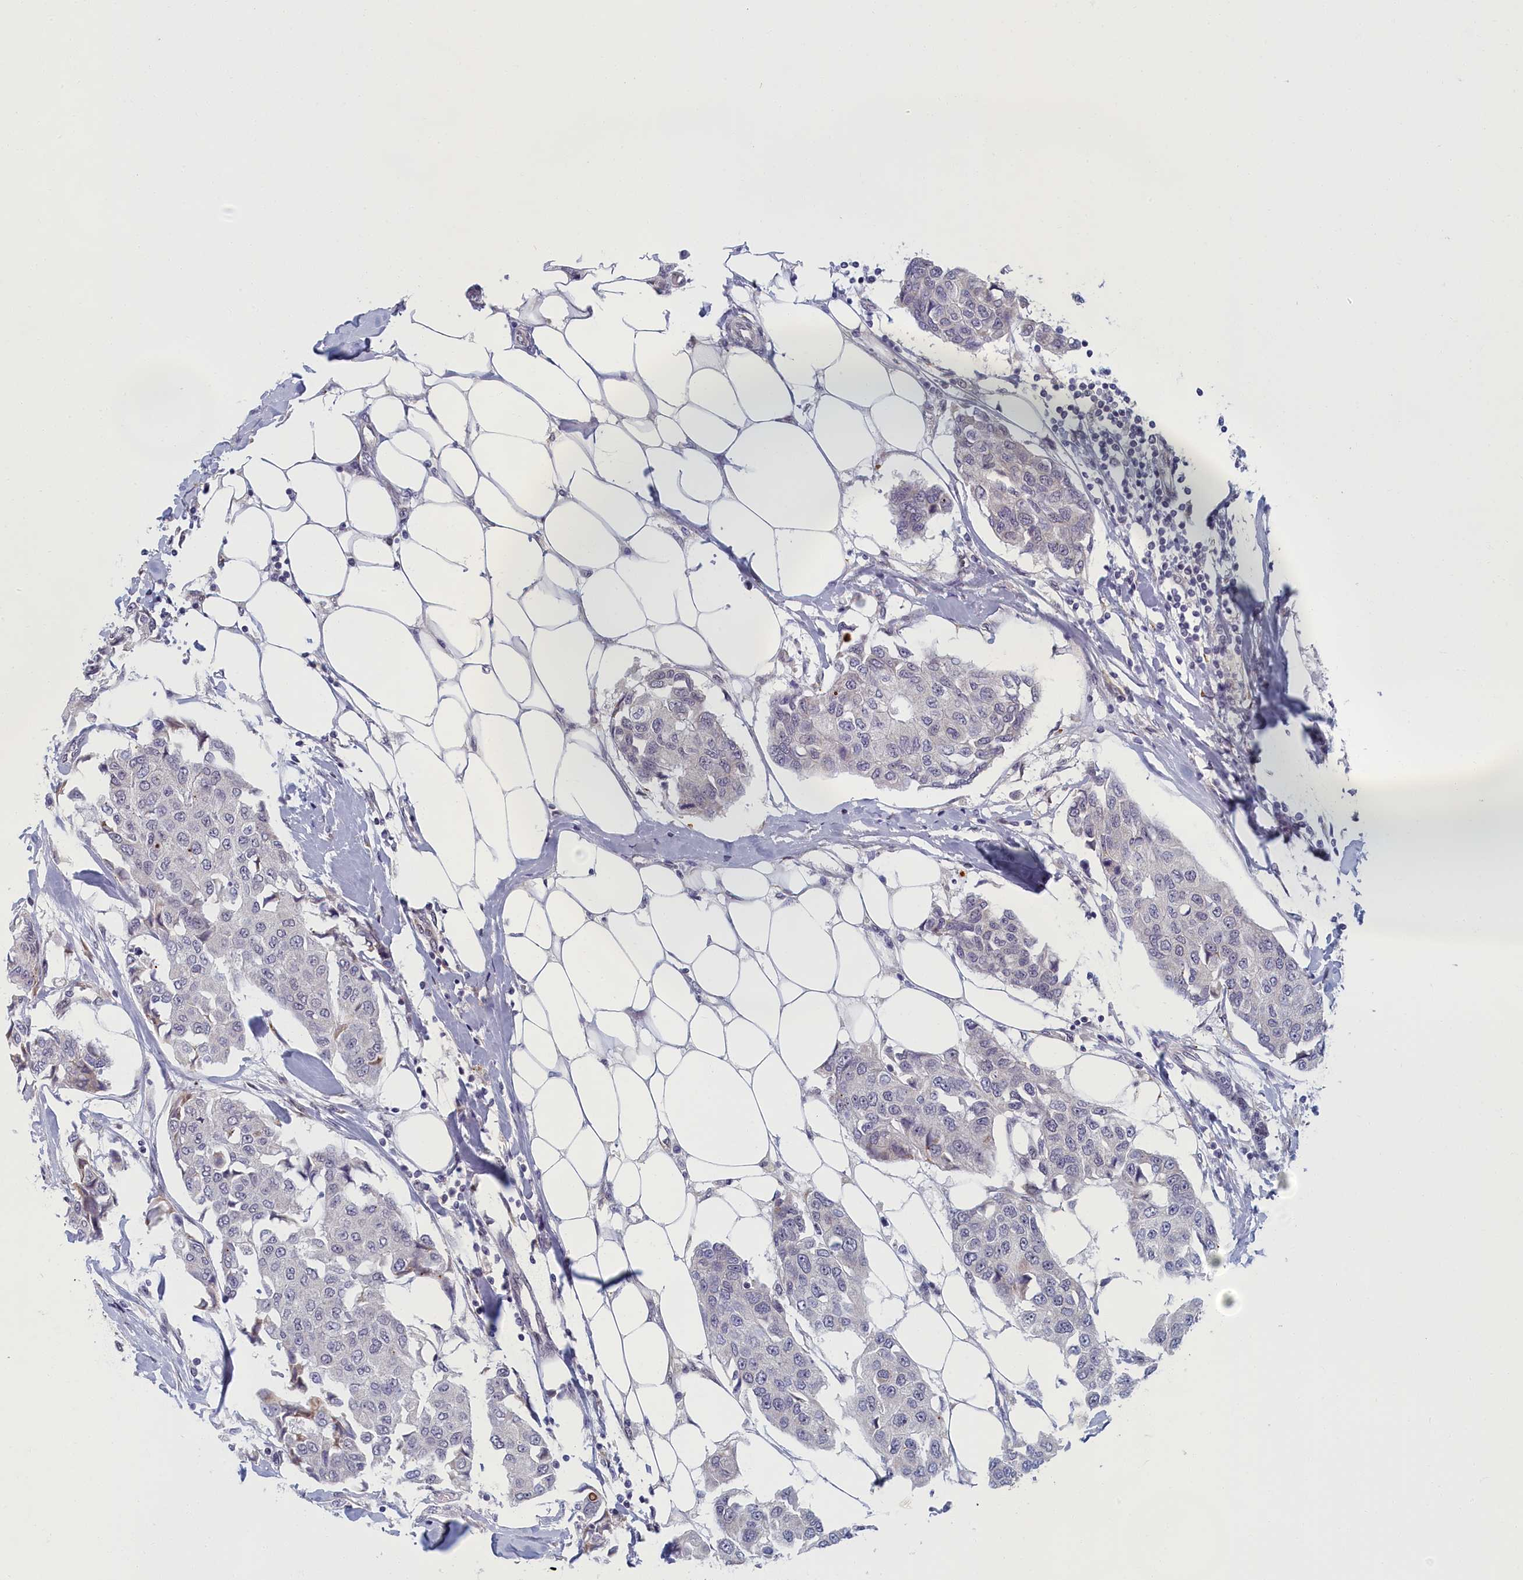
{"staining": {"intensity": "negative", "quantity": "none", "location": "none"}, "tissue": "breast cancer", "cell_type": "Tumor cells", "image_type": "cancer", "snomed": [{"axis": "morphology", "description": "Duct carcinoma"}, {"axis": "topography", "description": "Breast"}], "caption": "Tumor cells show no significant expression in breast cancer (intraductal carcinoma).", "gene": "DNAJC17", "patient": {"sex": "female", "age": 80}}